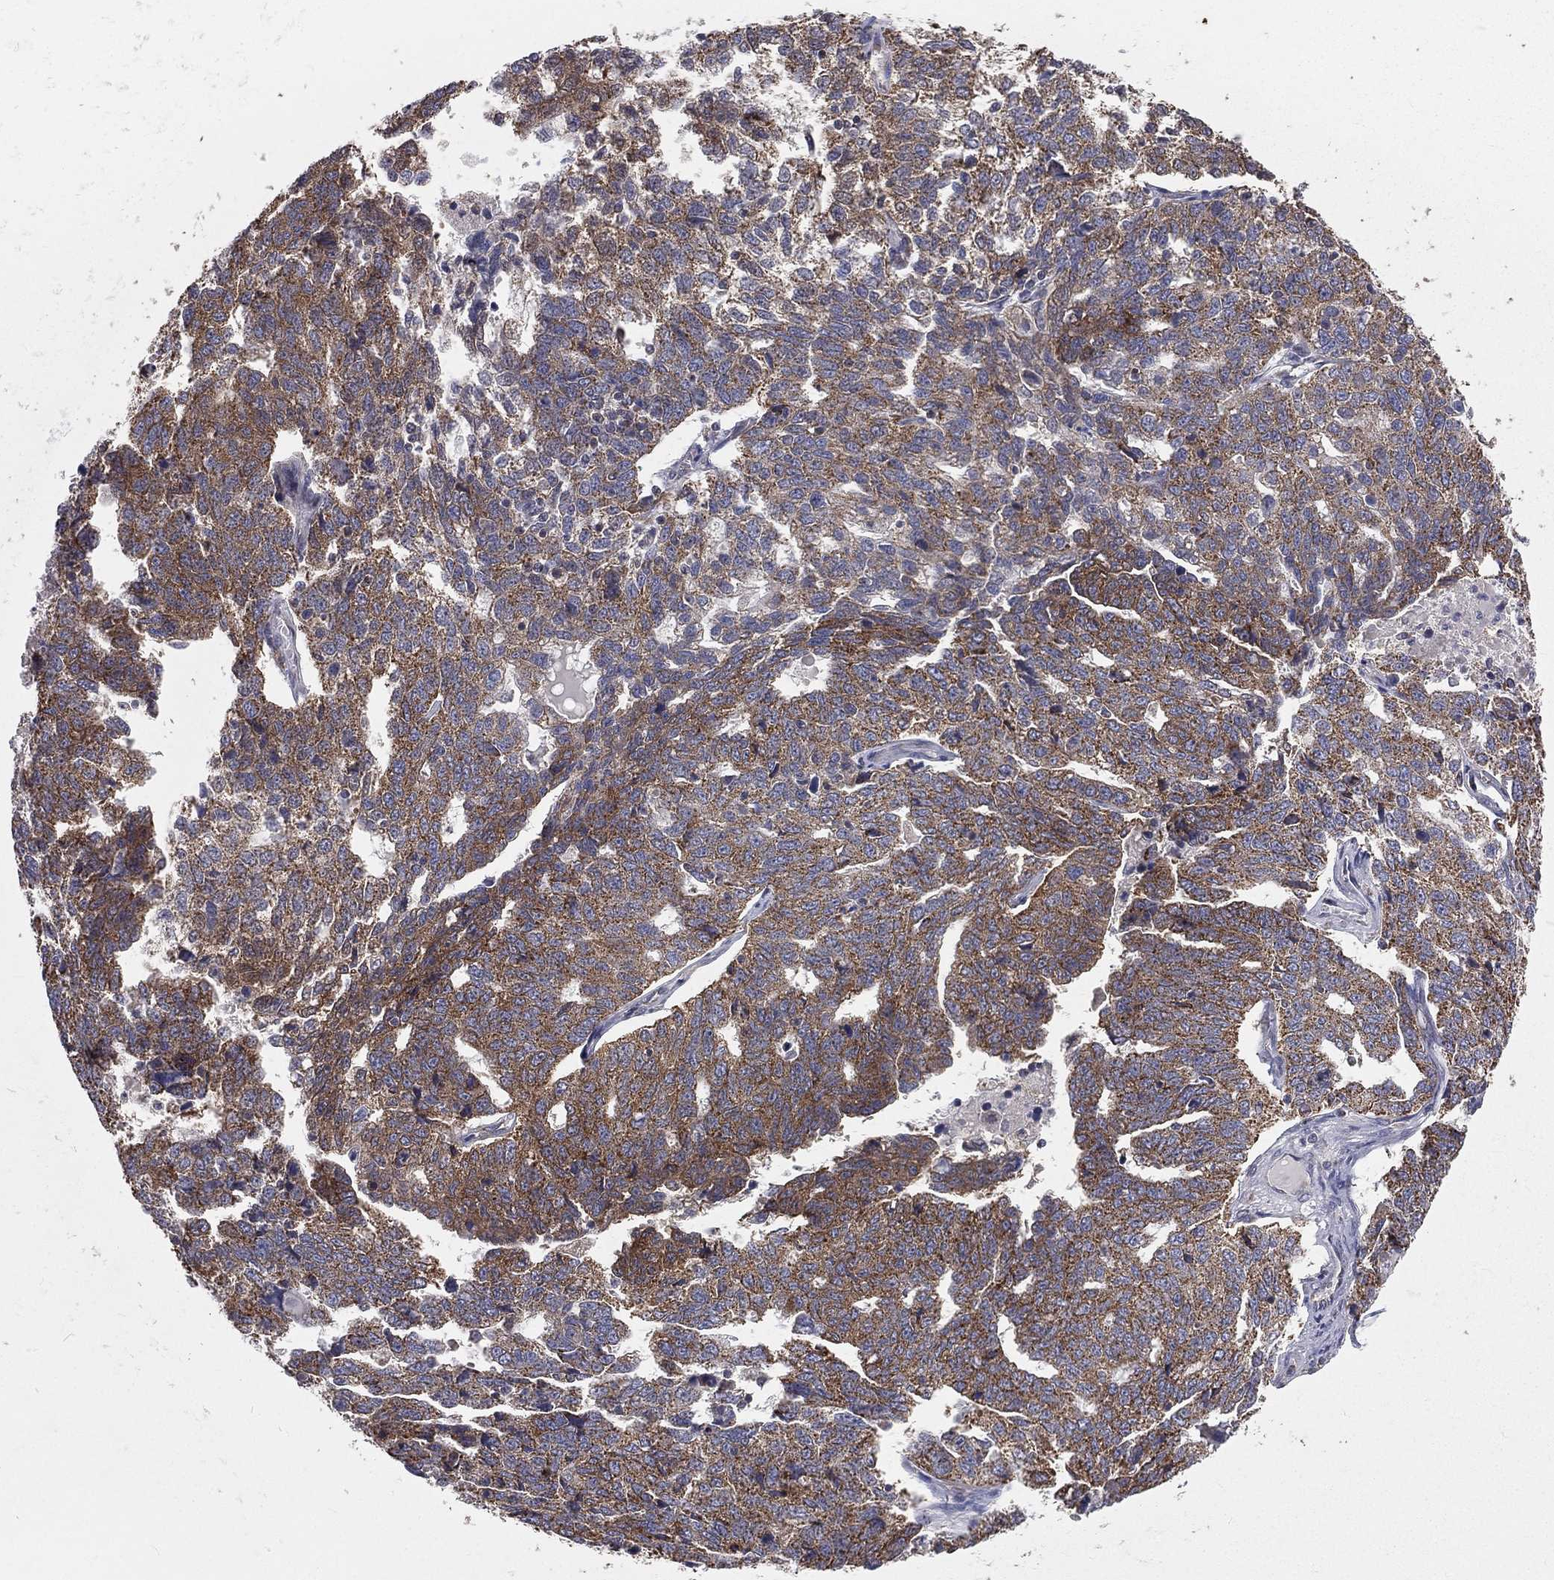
{"staining": {"intensity": "strong", "quantity": ">75%", "location": "cytoplasmic/membranous"}, "tissue": "ovarian cancer", "cell_type": "Tumor cells", "image_type": "cancer", "snomed": [{"axis": "morphology", "description": "Cystadenocarcinoma, serous, NOS"}, {"axis": "topography", "description": "Ovary"}], "caption": "Immunohistochemistry (IHC) image of serous cystadenocarcinoma (ovarian) stained for a protein (brown), which exhibits high levels of strong cytoplasmic/membranous staining in about >75% of tumor cells.", "gene": "HADH", "patient": {"sex": "female", "age": 71}}